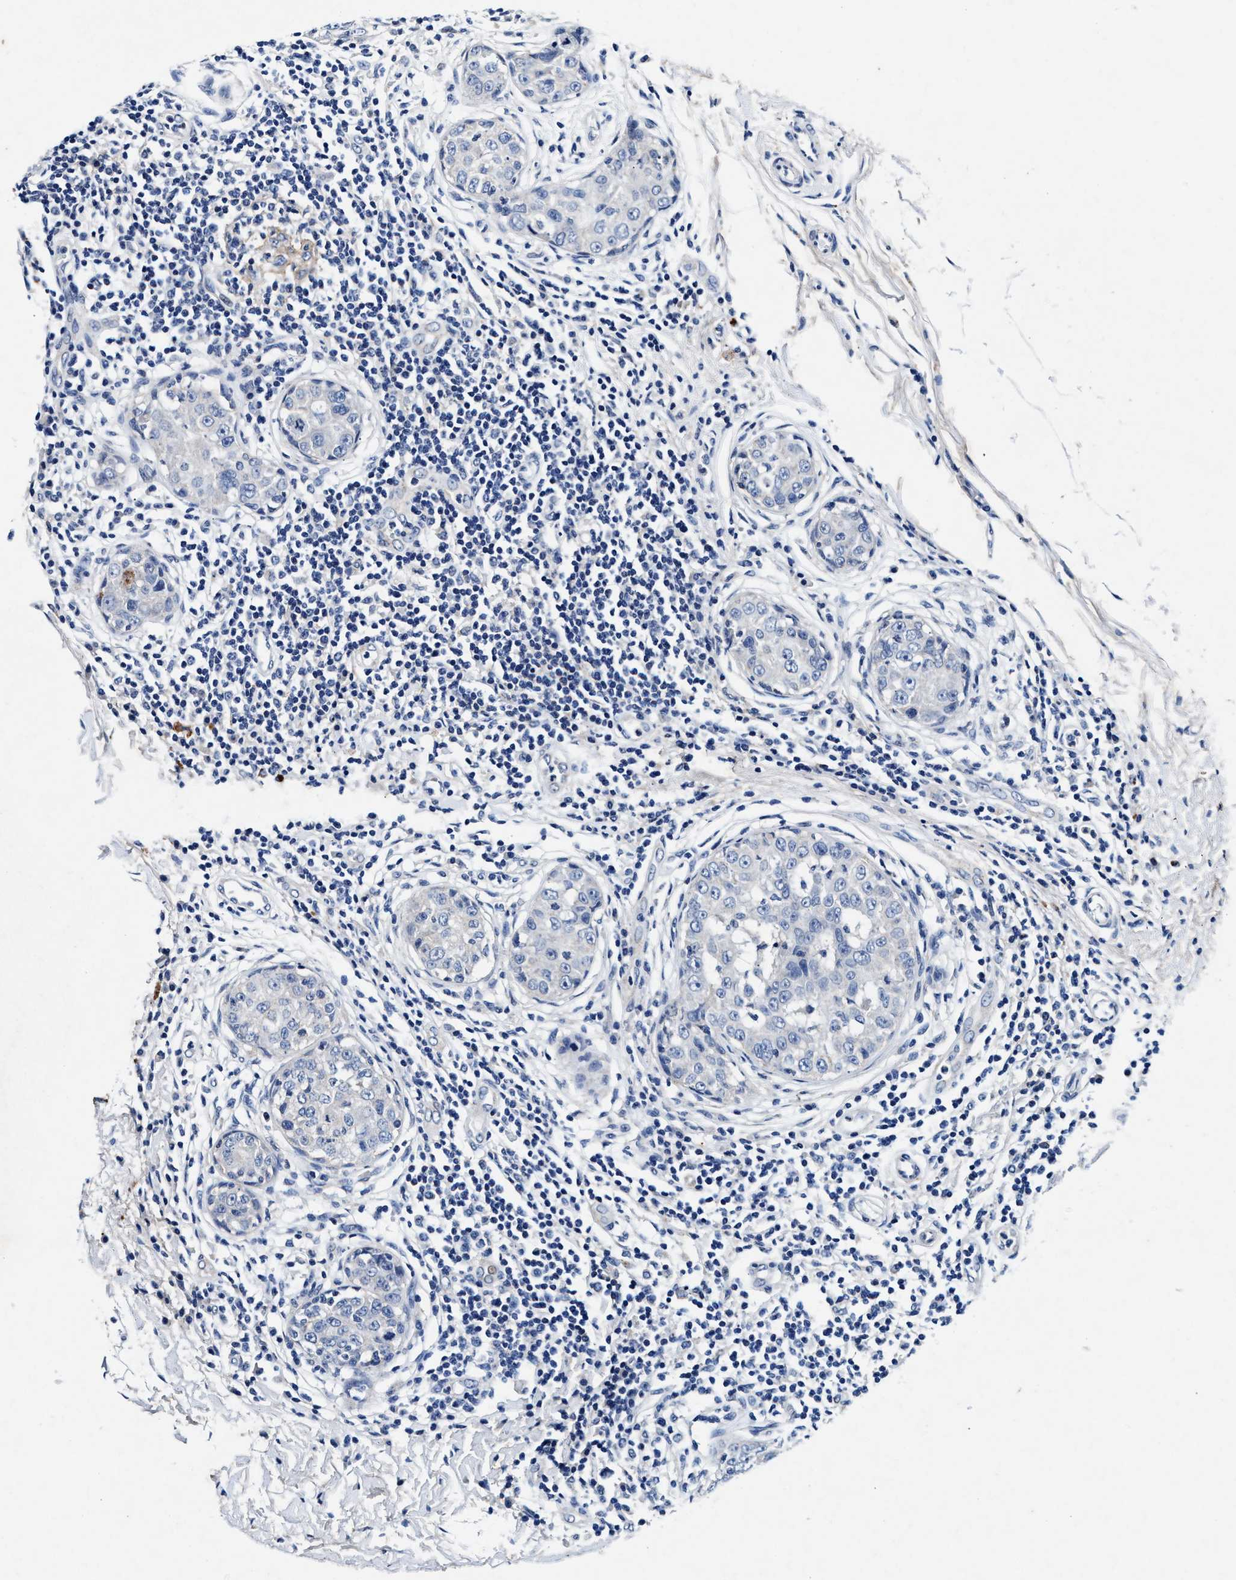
{"staining": {"intensity": "negative", "quantity": "none", "location": "none"}, "tissue": "breast cancer", "cell_type": "Tumor cells", "image_type": "cancer", "snomed": [{"axis": "morphology", "description": "Duct carcinoma"}, {"axis": "topography", "description": "Breast"}], "caption": "Tumor cells show no significant expression in breast cancer.", "gene": "SLC8A1", "patient": {"sex": "female", "age": 27}}